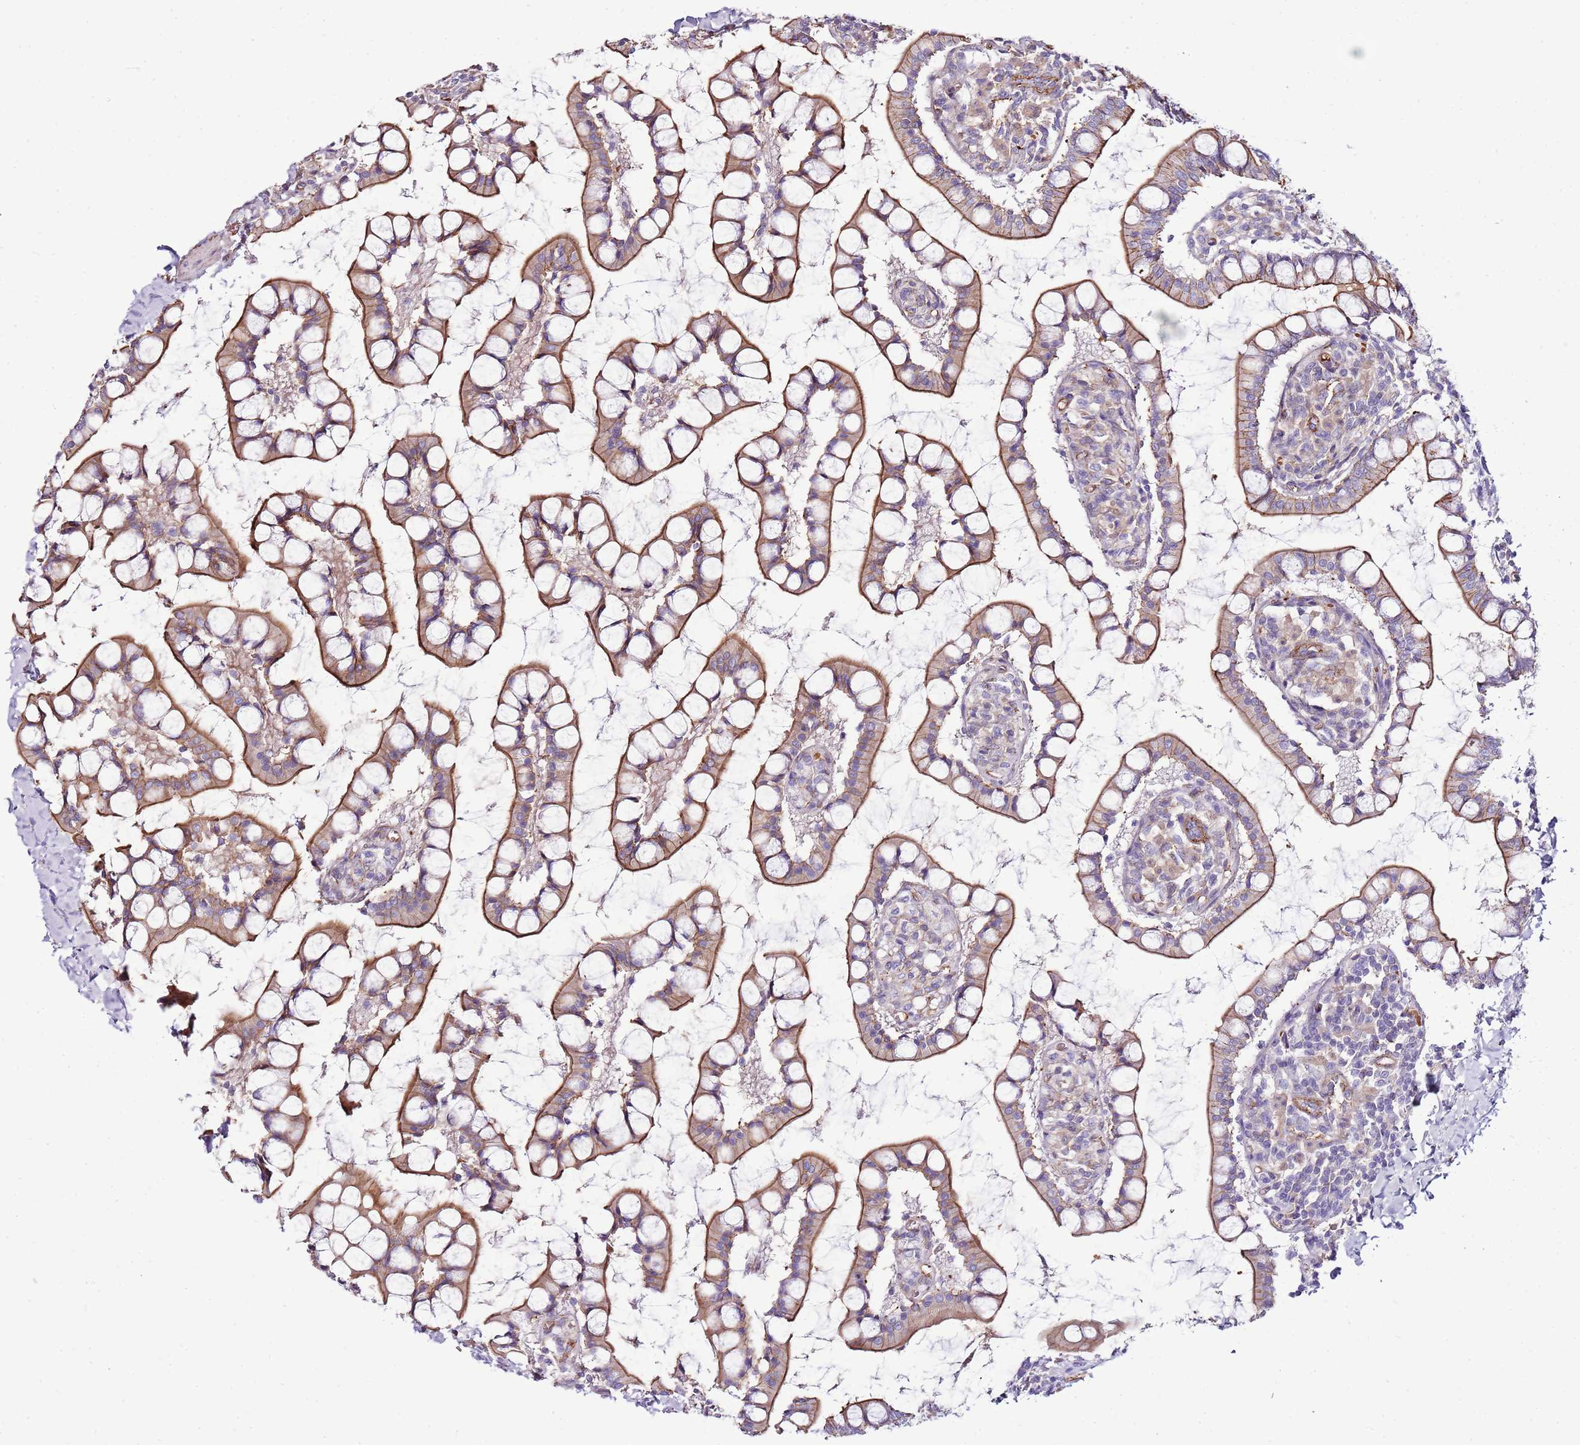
{"staining": {"intensity": "strong", "quantity": ">75%", "location": "cytoplasmic/membranous"}, "tissue": "small intestine", "cell_type": "Glandular cells", "image_type": "normal", "snomed": [{"axis": "morphology", "description": "Normal tissue, NOS"}, {"axis": "topography", "description": "Small intestine"}], "caption": "A brown stain highlights strong cytoplasmic/membranous staining of a protein in glandular cells of normal small intestine. (brown staining indicates protein expression, while blue staining denotes nuclei).", "gene": "GFRAL", "patient": {"sex": "male", "age": 52}}